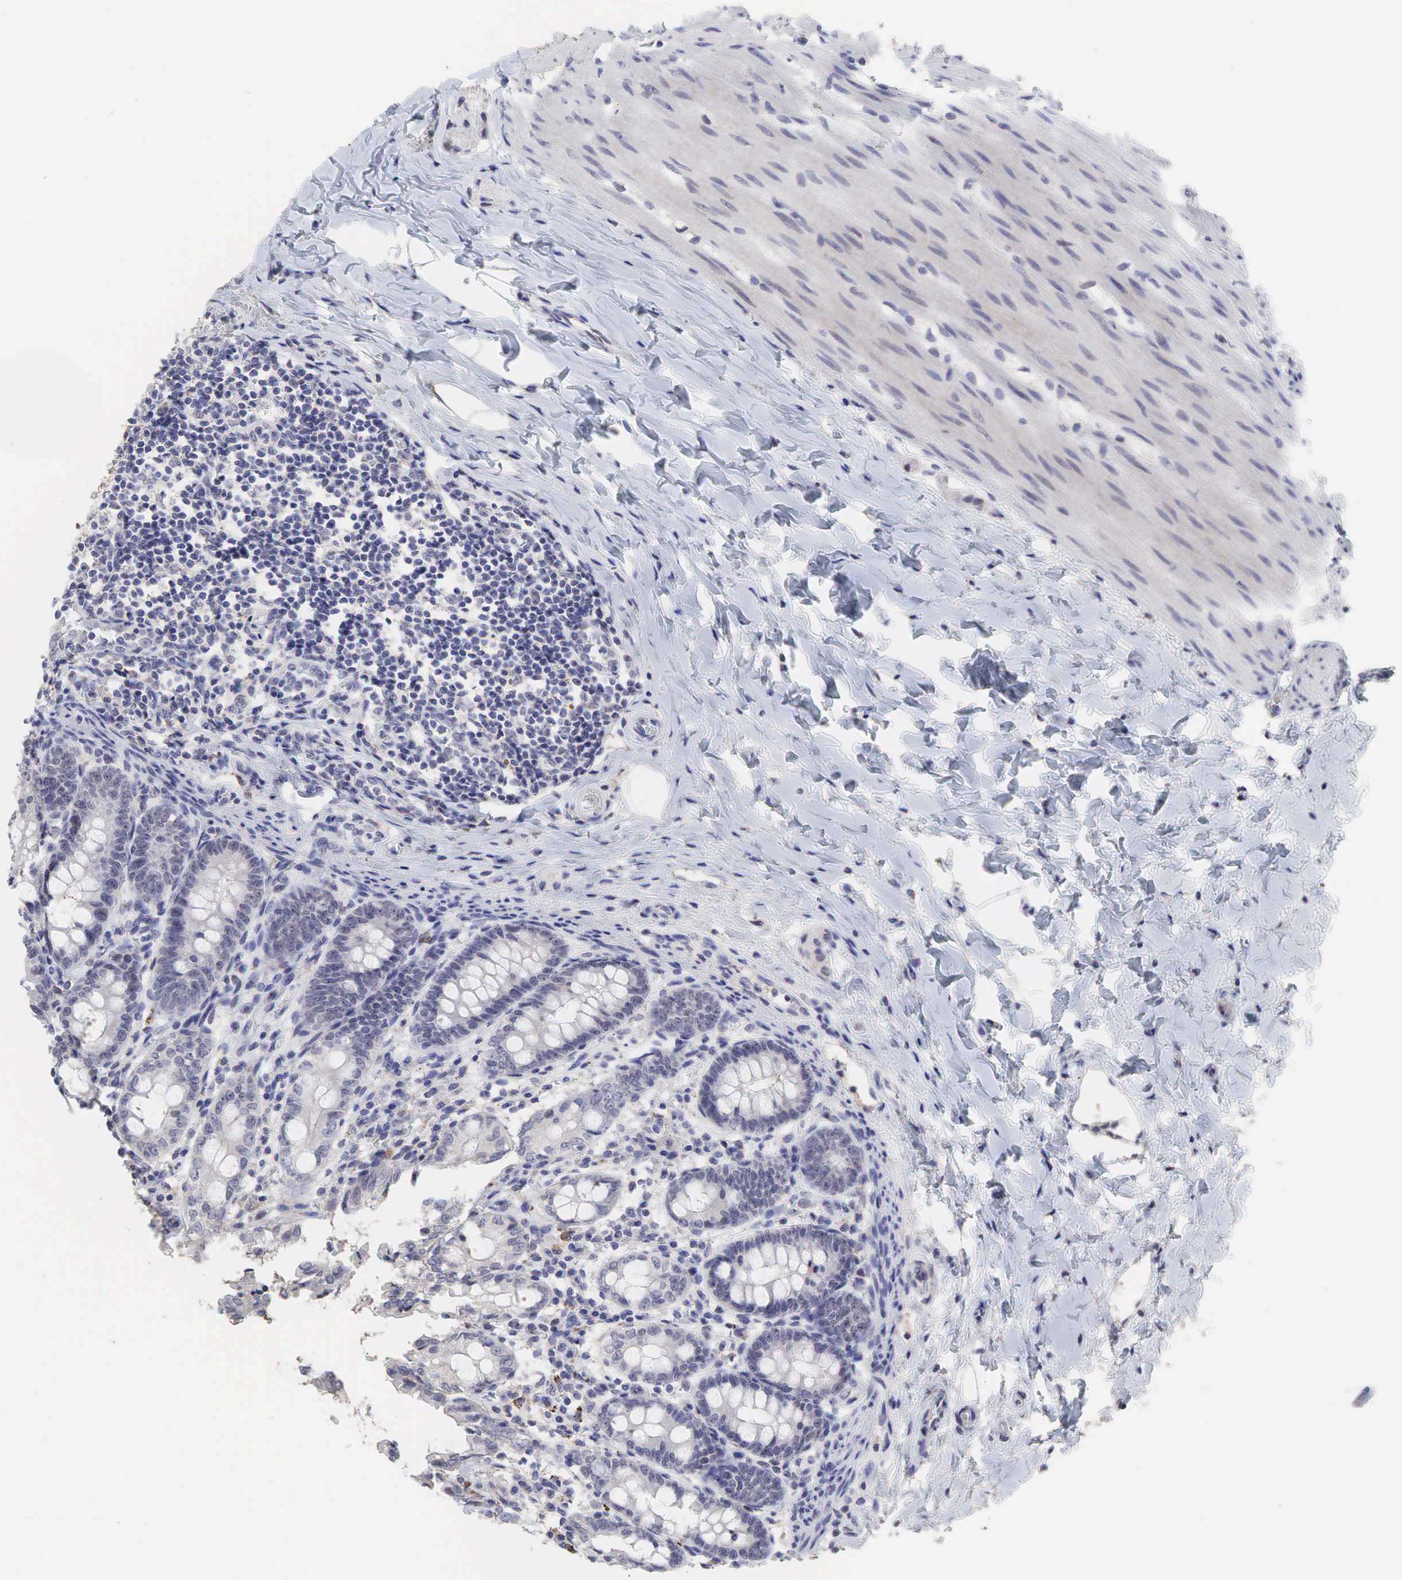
{"staining": {"intensity": "negative", "quantity": "none", "location": "none"}, "tissue": "colon", "cell_type": "Endothelial cells", "image_type": "normal", "snomed": [{"axis": "morphology", "description": "Normal tissue, NOS"}, {"axis": "topography", "description": "Colon"}], "caption": "High power microscopy histopathology image of an immunohistochemistry photomicrograph of unremarkable colon, revealing no significant expression in endothelial cells. (Brightfield microscopy of DAB immunohistochemistry at high magnification).", "gene": "DKC1", "patient": {"sex": "male", "age": 1}}